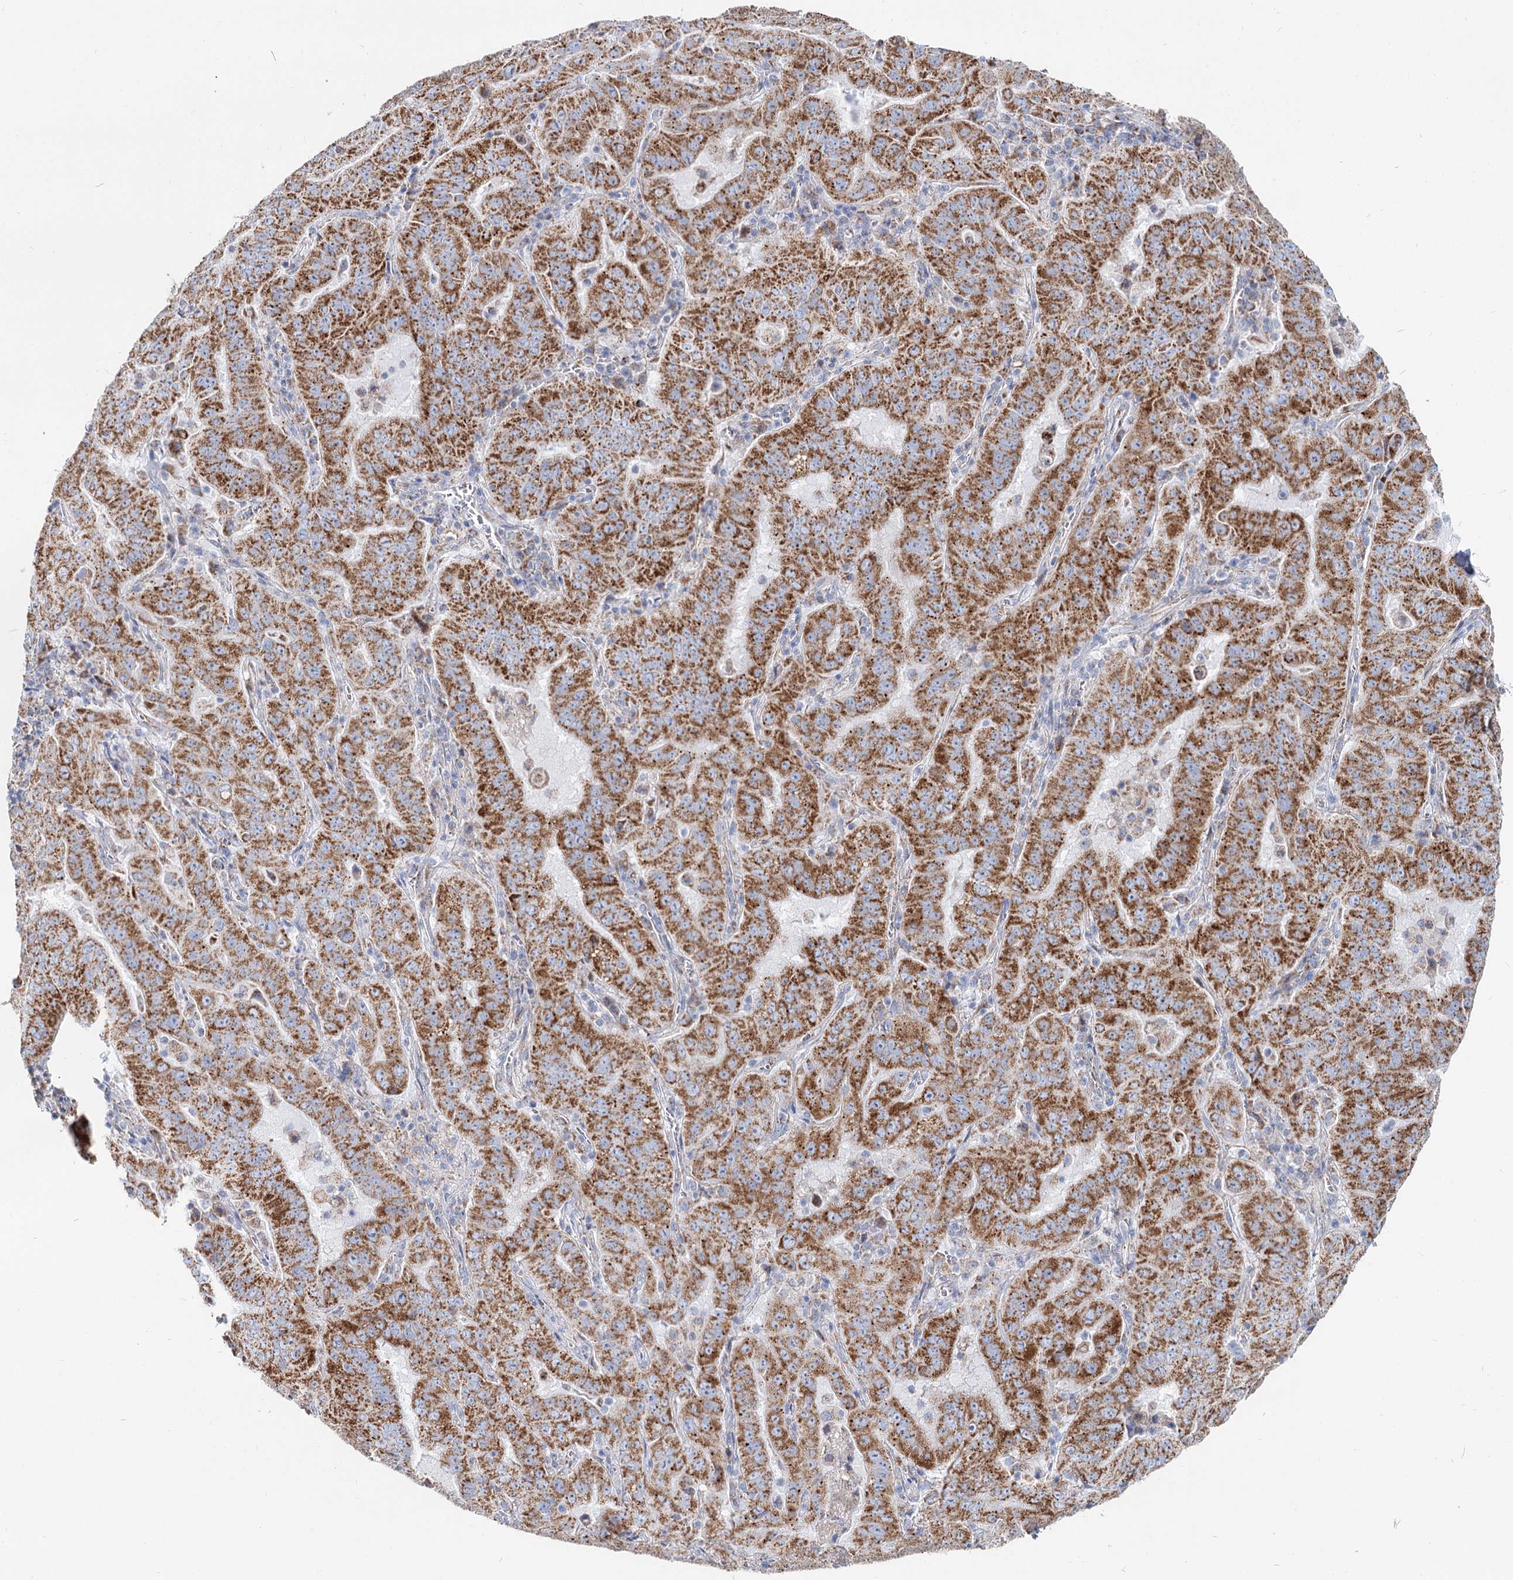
{"staining": {"intensity": "moderate", "quantity": ">75%", "location": "cytoplasmic/membranous"}, "tissue": "pancreatic cancer", "cell_type": "Tumor cells", "image_type": "cancer", "snomed": [{"axis": "morphology", "description": "Adenocarcinoma, NOS"}, {"axis": "topography", "description": "Pancreas"}], "caption": "Protein positivity by immunohistochemistry displays moderate cytoplasmic/membranous staining in approximately >75% of tumor cells in pancreatic adenocarcinoma.", "gene": "MCCC2", "patient": {"sex": "male", "age": 63}}